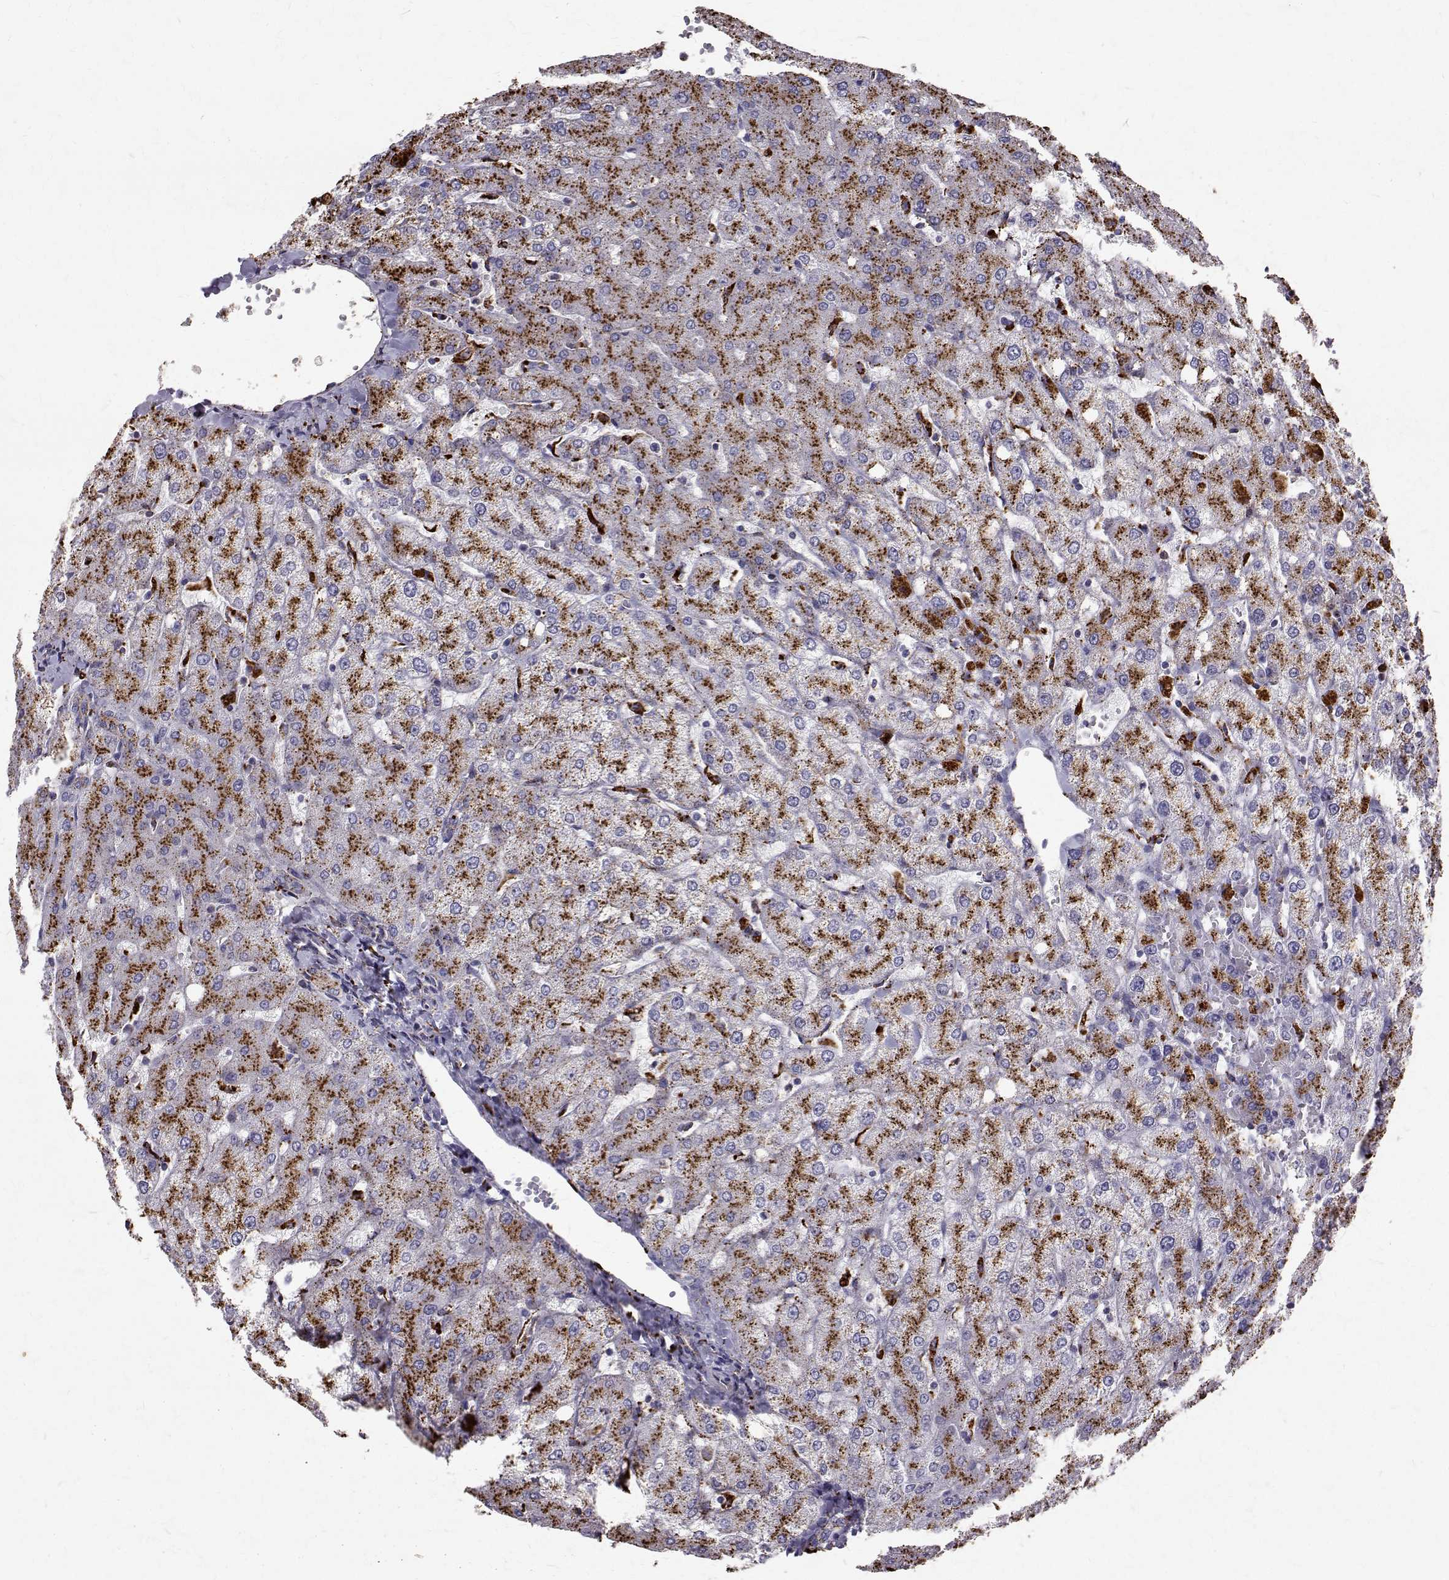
{"staining": {"intensity": "strong", "quantity": "<25%", "location": "cytoplasmic/membranous"}, "tissue": "liver", "cell_type": "Cholangiocytes", "image_type": "normal", "snomed": [{"axis": "morphology", "description": "Normal tissue, NOS"}, {"axis": "topography", "description": "Liver"}], "caption": "Brown immunohistochemical staining in normal liver demonstrates strong cytoplasmic/membranous expression in about <25% of cholangiocytes. (IHC, brightfield microscopy, high magnification).", "gene": "TPP1", "patient": {"sex": "female", "age": 54}}